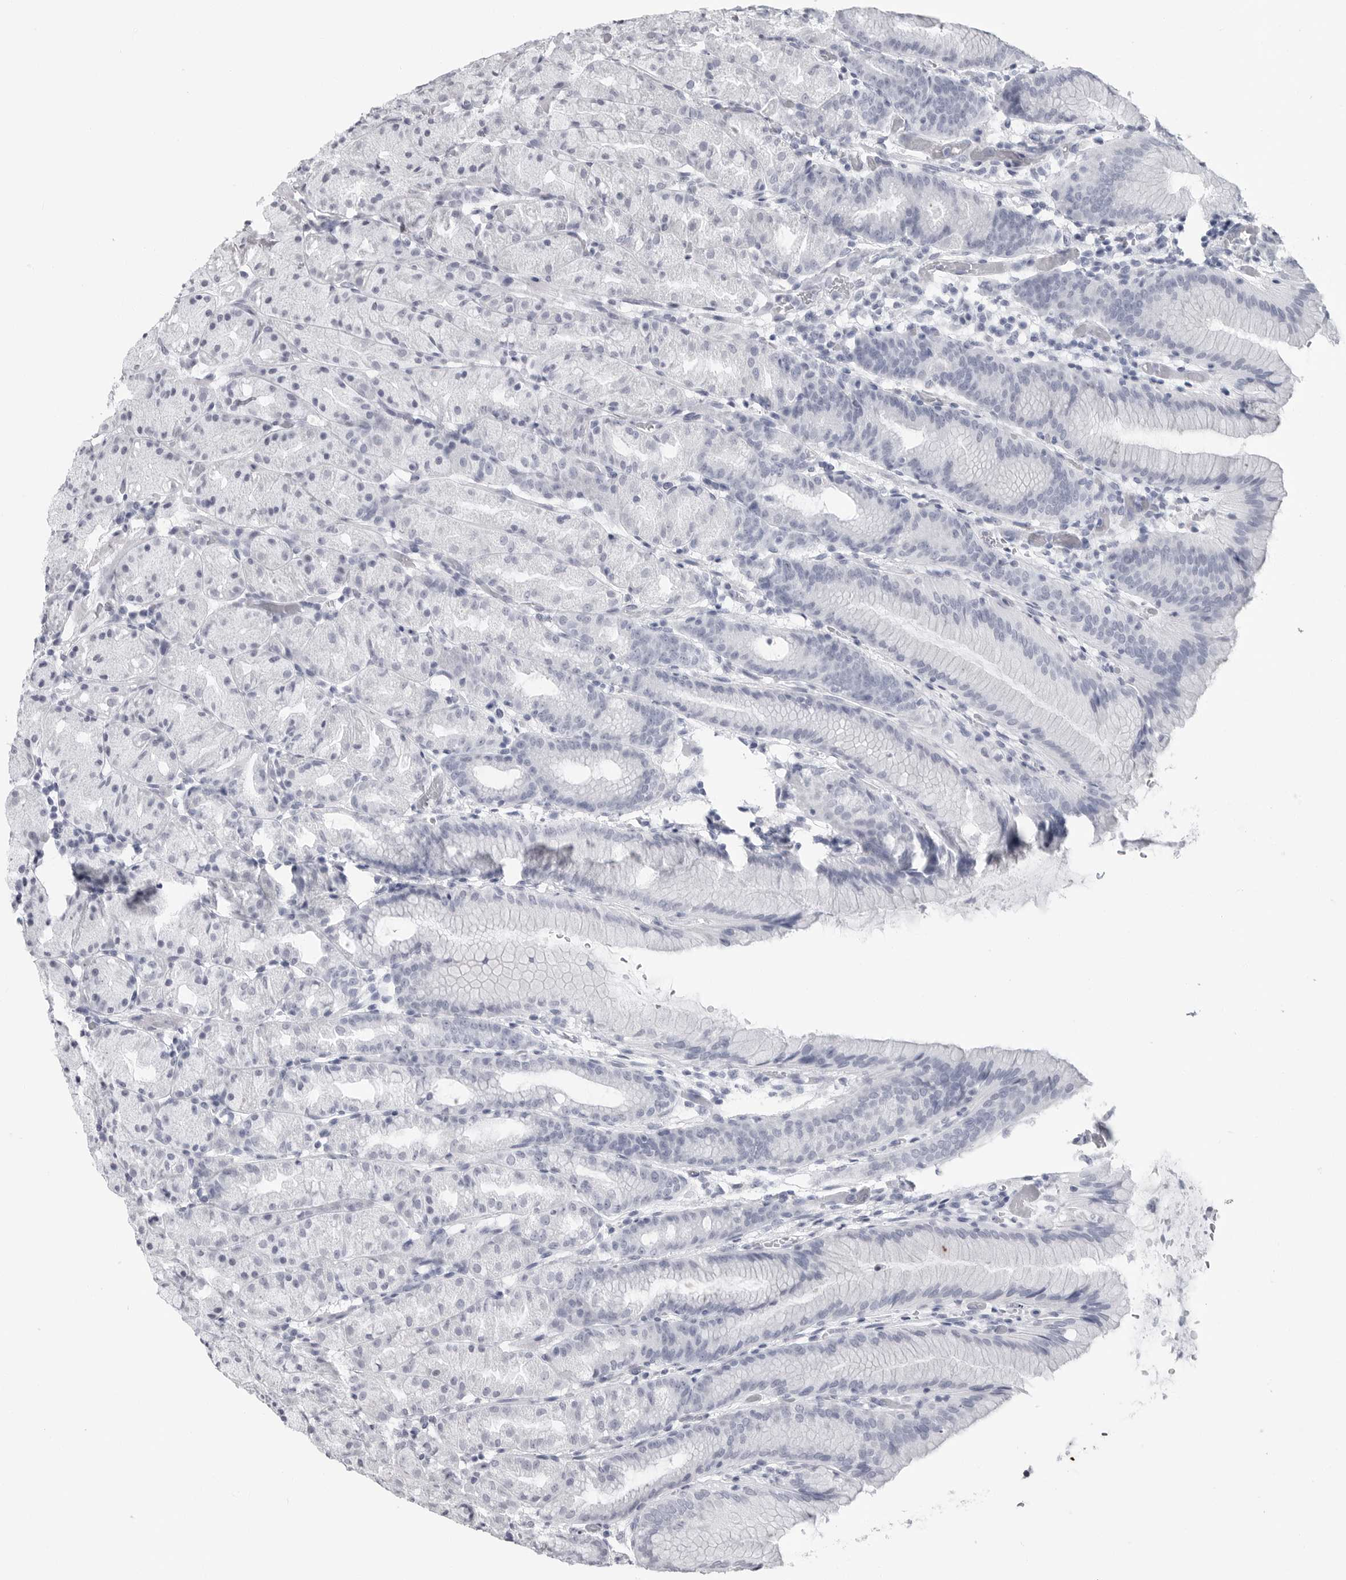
{"staining": {"intensity": "negative", "quantity": "none", "location": "none"}, "tissue": "stomach", "cell_type": "Glandular cells", "image_type": "normal", "snomed": [{"axis": "morphology", "description": "Normal tissue, NOS"}, {"axis": "topography", "description": "Stomach, upper"}], "caption": "This is an IHC image of benign stomach. There is no expression in glandular cells.", "gene": "CSH1", "patient": {"sex": "male", "age": 48}}